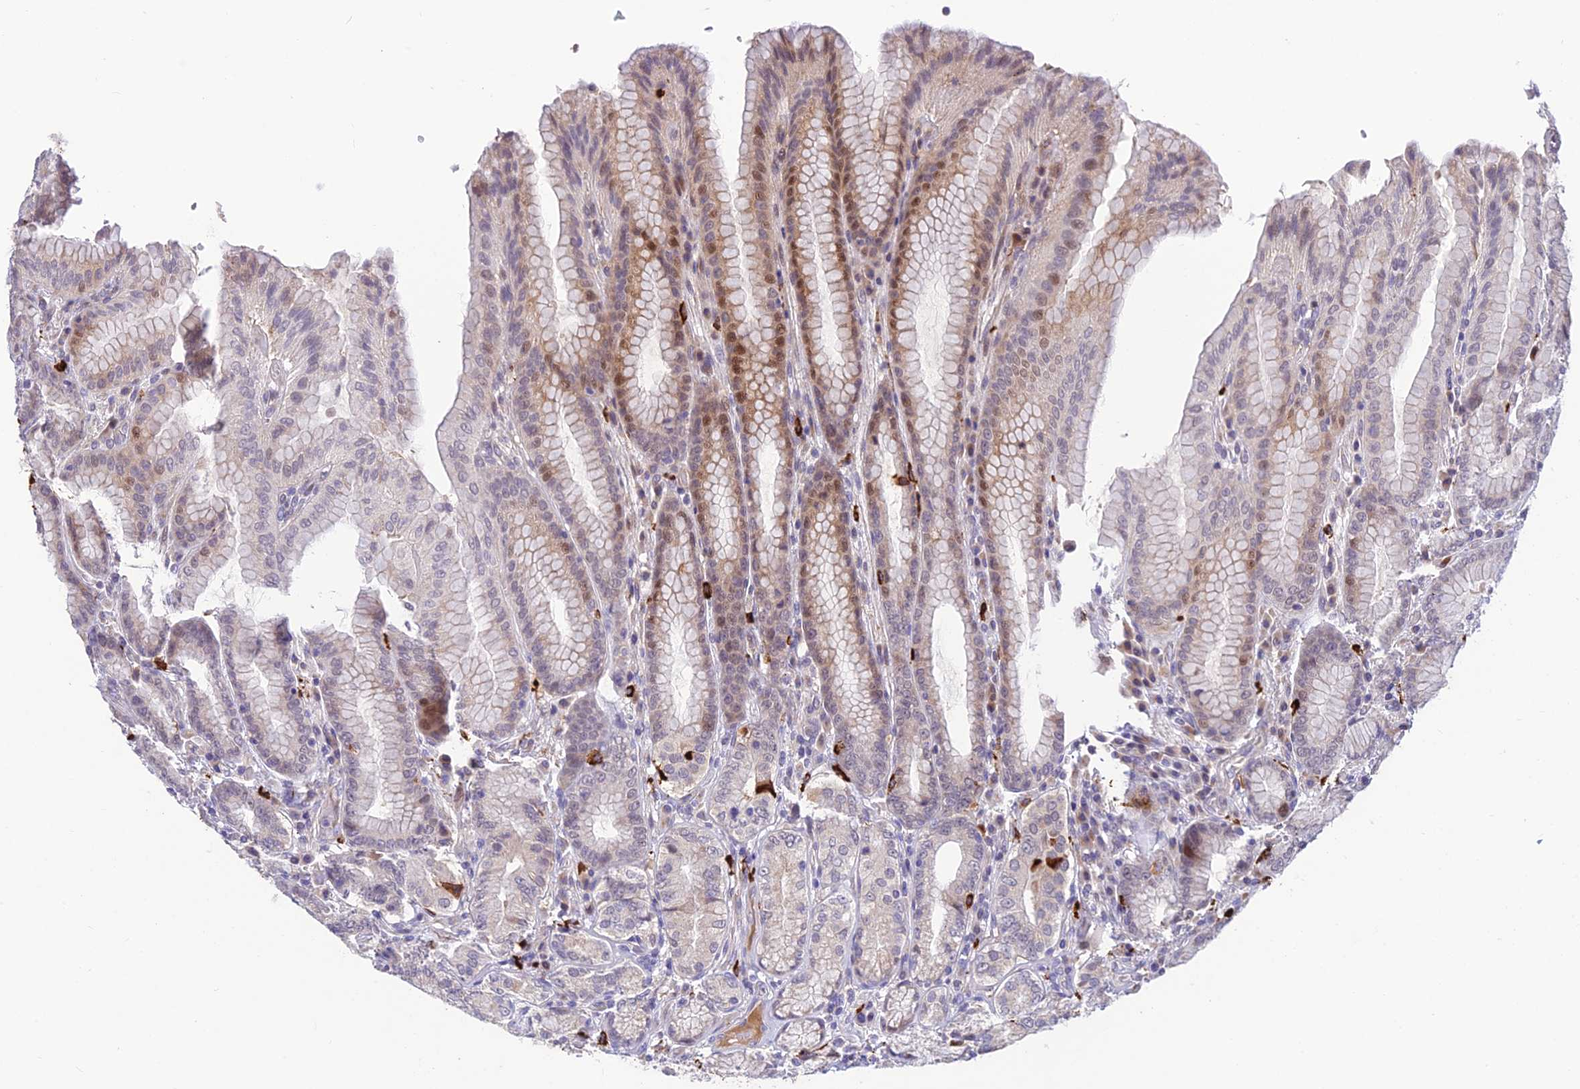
{"staining": {"intensity": "weak", "quantity": "25%-75%", "location": "cytoplasmic/membranous,nuclear"}, "tissue": "stomach", "cell_type": "Glandular cells", "image_type": "normal", "snomed": [{"axis": "morphology", "description": "Normal tissue, NOS"}, {"axis": "topography", "description": "Stomach, upper"}, {"axis": "topography", "description": "Stomach, lower"}], "caption": "Weak cytoplasmic/membranous,nuclear protein staining is seen in approximately 25%-75% of glandular cells in stomach.", "gene": "ASPDH", "patient": {"sex": "female", "age": 76}}